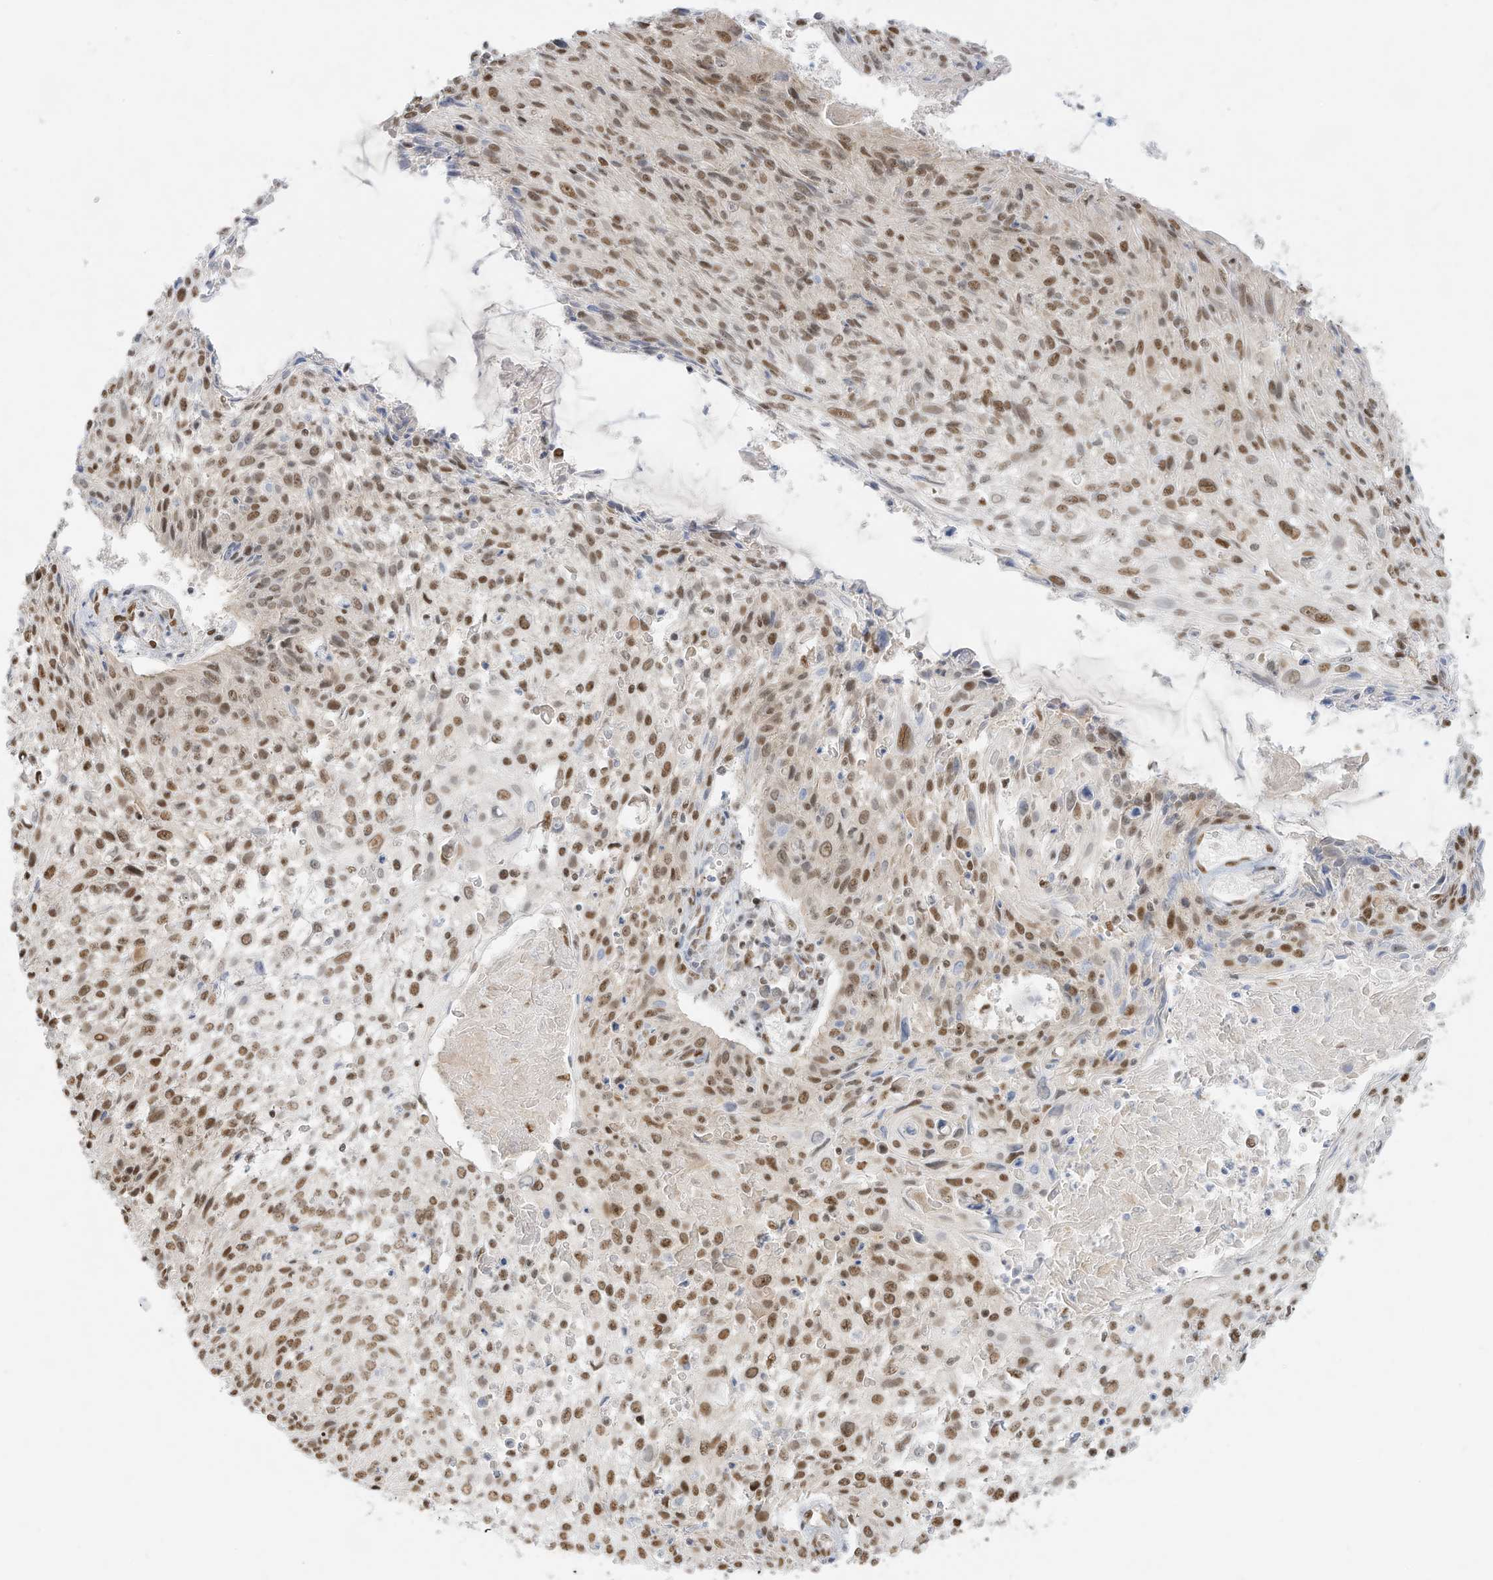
{"staining": {"intensity": "moderate", "quantity": ">75%", "location": "nuclear"}, "tissue": "cervical cancer", "cell_type": "Tumor cells", "image_type": "cancer", "snomed": [{"axis": "morphology", "description": "Squamous cell carcinoma, NOS"}, {"axis": "topography", "description": "Cervix"}], "caption": "Squamous cell carcinoma (cervical) stained for a protein (brown) shows moderate nuclear positive expression in about >75% of tumor cells.", "gene": "NHSL1", "patient": {"sex": "female", "age": 51}}